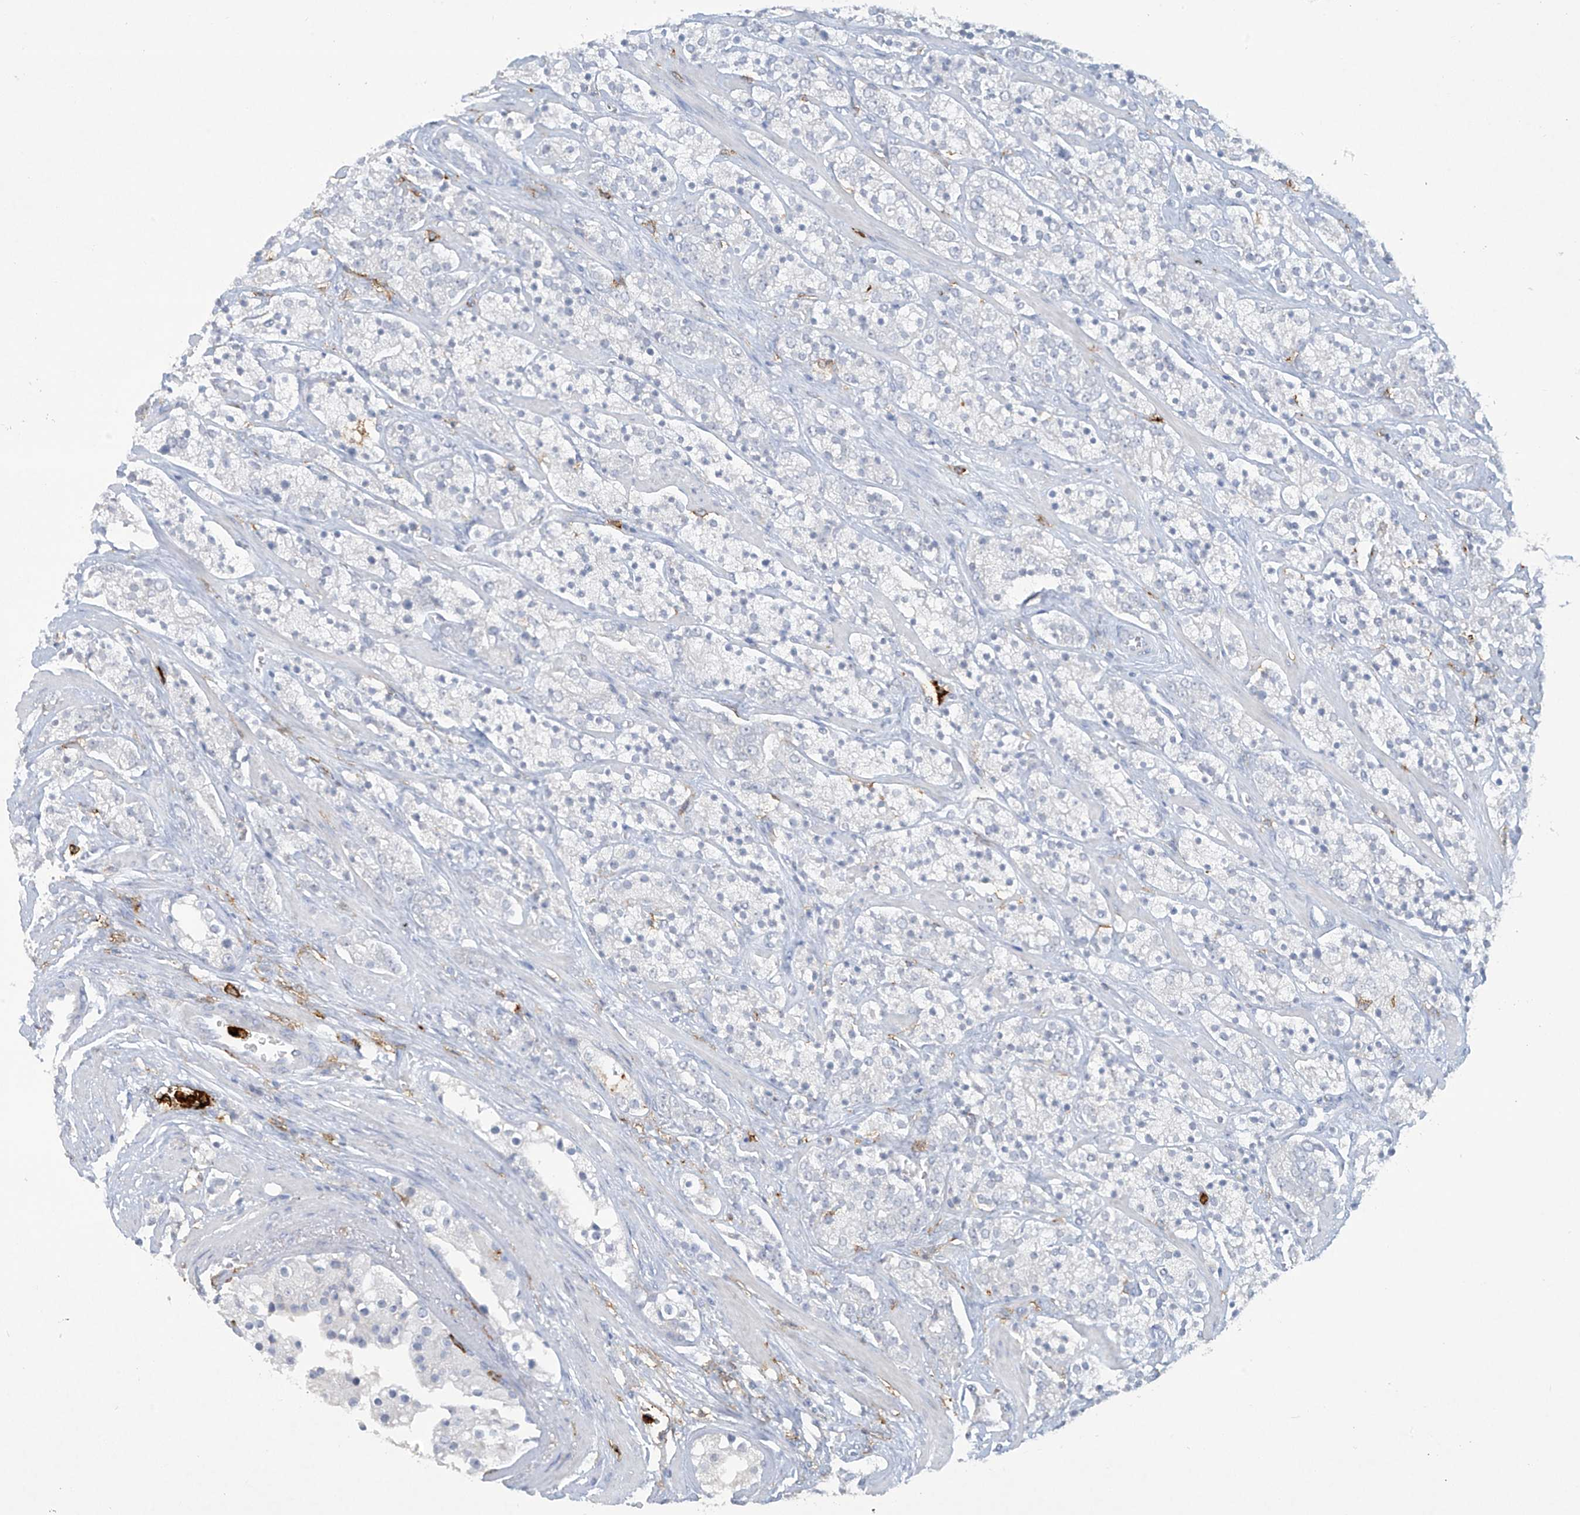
{"staining": {"intensity": "negative", "quantity": "none", "location": "none"}, "tissue": "prostate cancer", "cell_type": "Tumor cells", "image_type": "cancer", "snomed": [{"axis": "morphology", "description": "Adenocarcinoma, High grade"}, {"axis": "topography", "description": "Prostate"}], "caption": "High magnification brightfield microscopy of prostate high-grade adenocarcinoma stained with DAB (brown) and counterstained with hematoxylin (blue): tumor cells show no significant positivity. The staining is performed using DAB (3,3'-diaminobenzidine) brown chromogen with nuclei counter-stained in using hematoxylin.", "gene": "FCGR3A", "patient": {"sex": "male", "age": 71}}